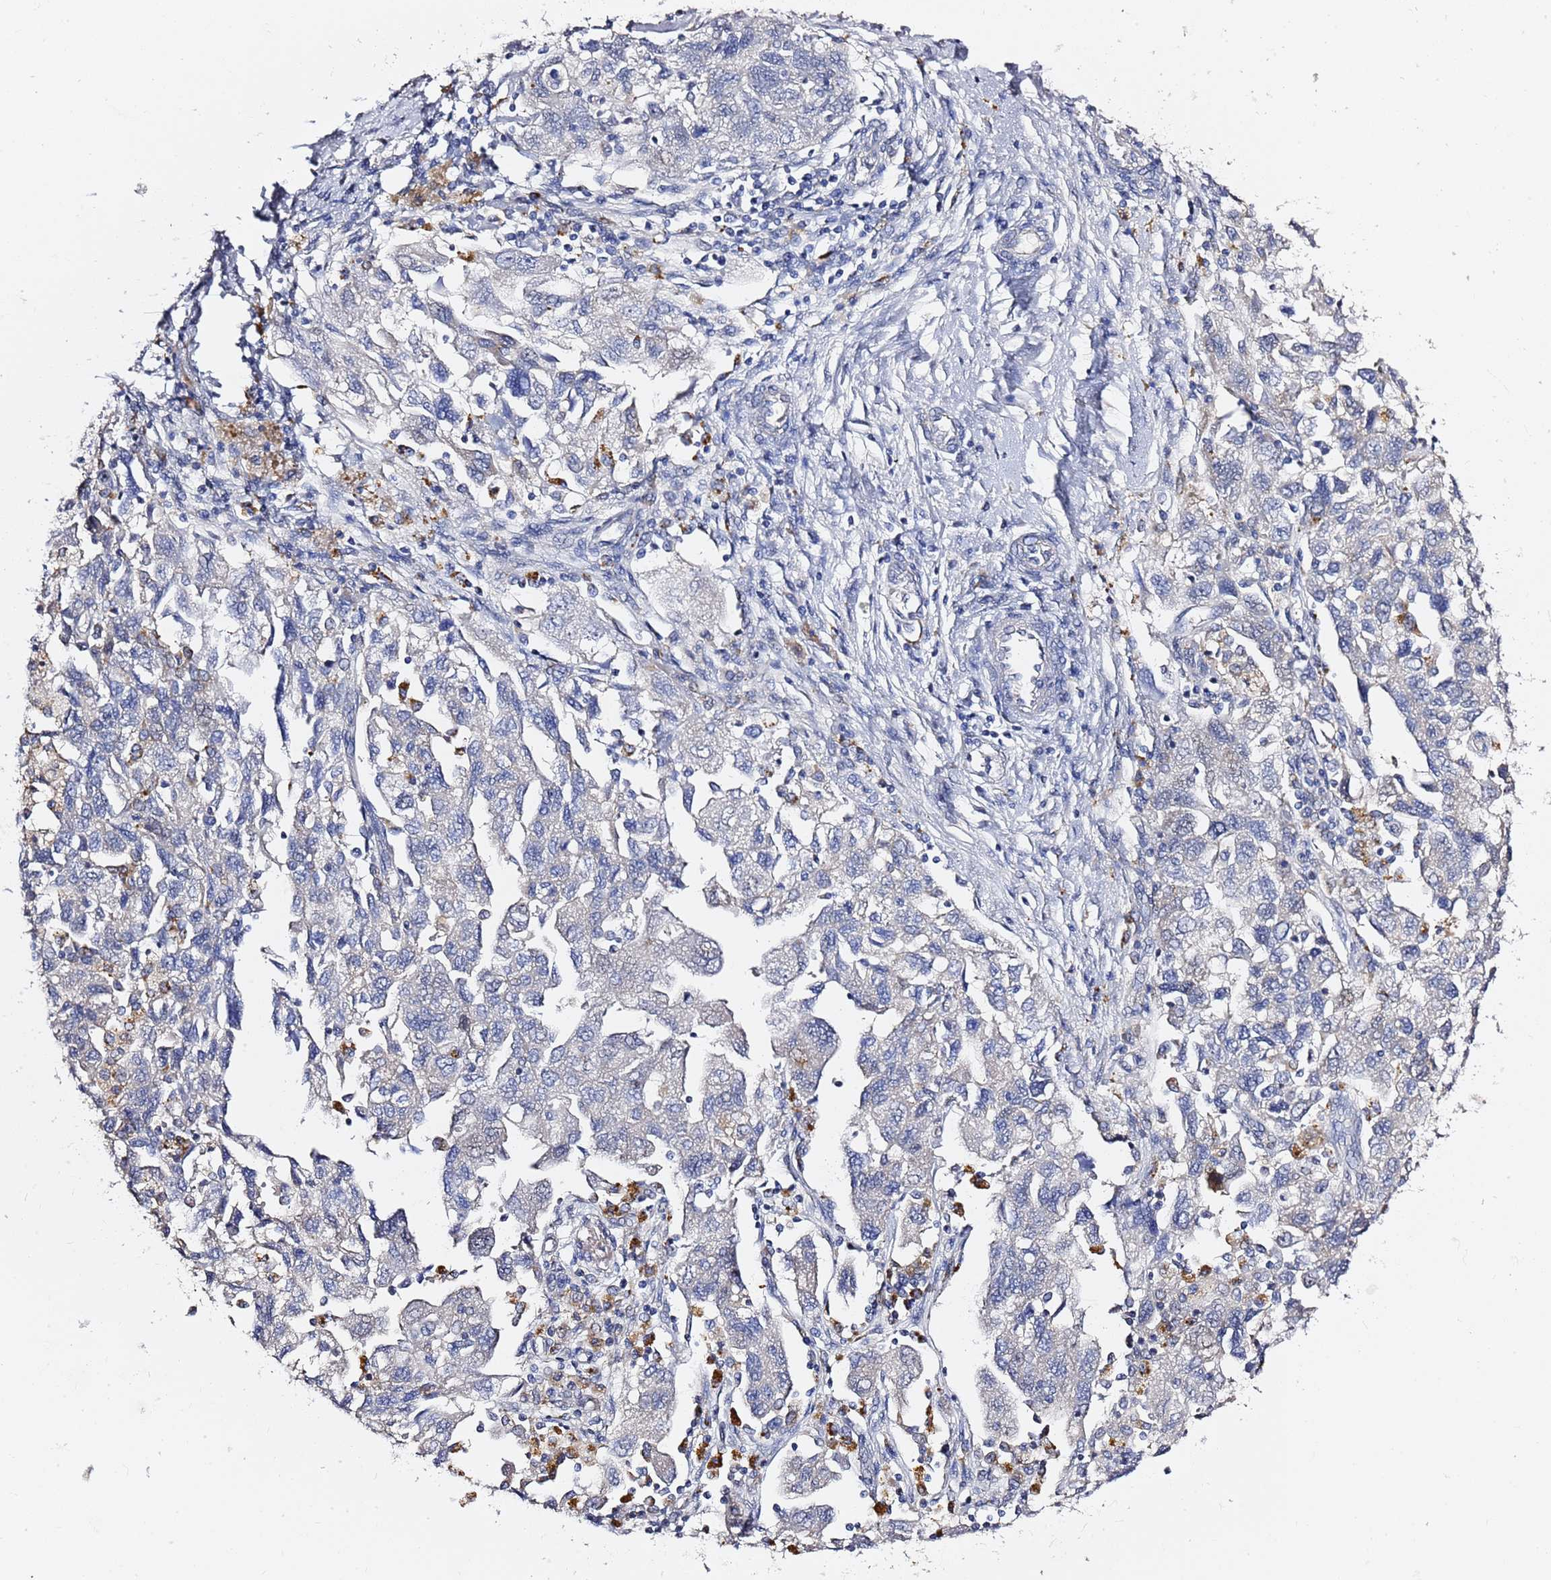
{"staining": {"intensity": "negative", "quantity": "none", "location": "none"}, "tissue": "ovarian cancer", "cell_type": "Tumor cells", "image_type": "cancer", "snomed": [{"axis": "morphology", "description": "Carcinoma, NOS"}, {"axis": "morphology", "description": "Cystadenocarcinoma, serous, NOS"}, {"axis": "topography", "description": "Ovary"}], "caption": "Immunohistochemistry (IHC) of human serous cystadenocarcinoma (ovarian) reveals no staining in tumor cells.", "gene": "NAT2", "patient": {"sex": "female", "age": 69}}